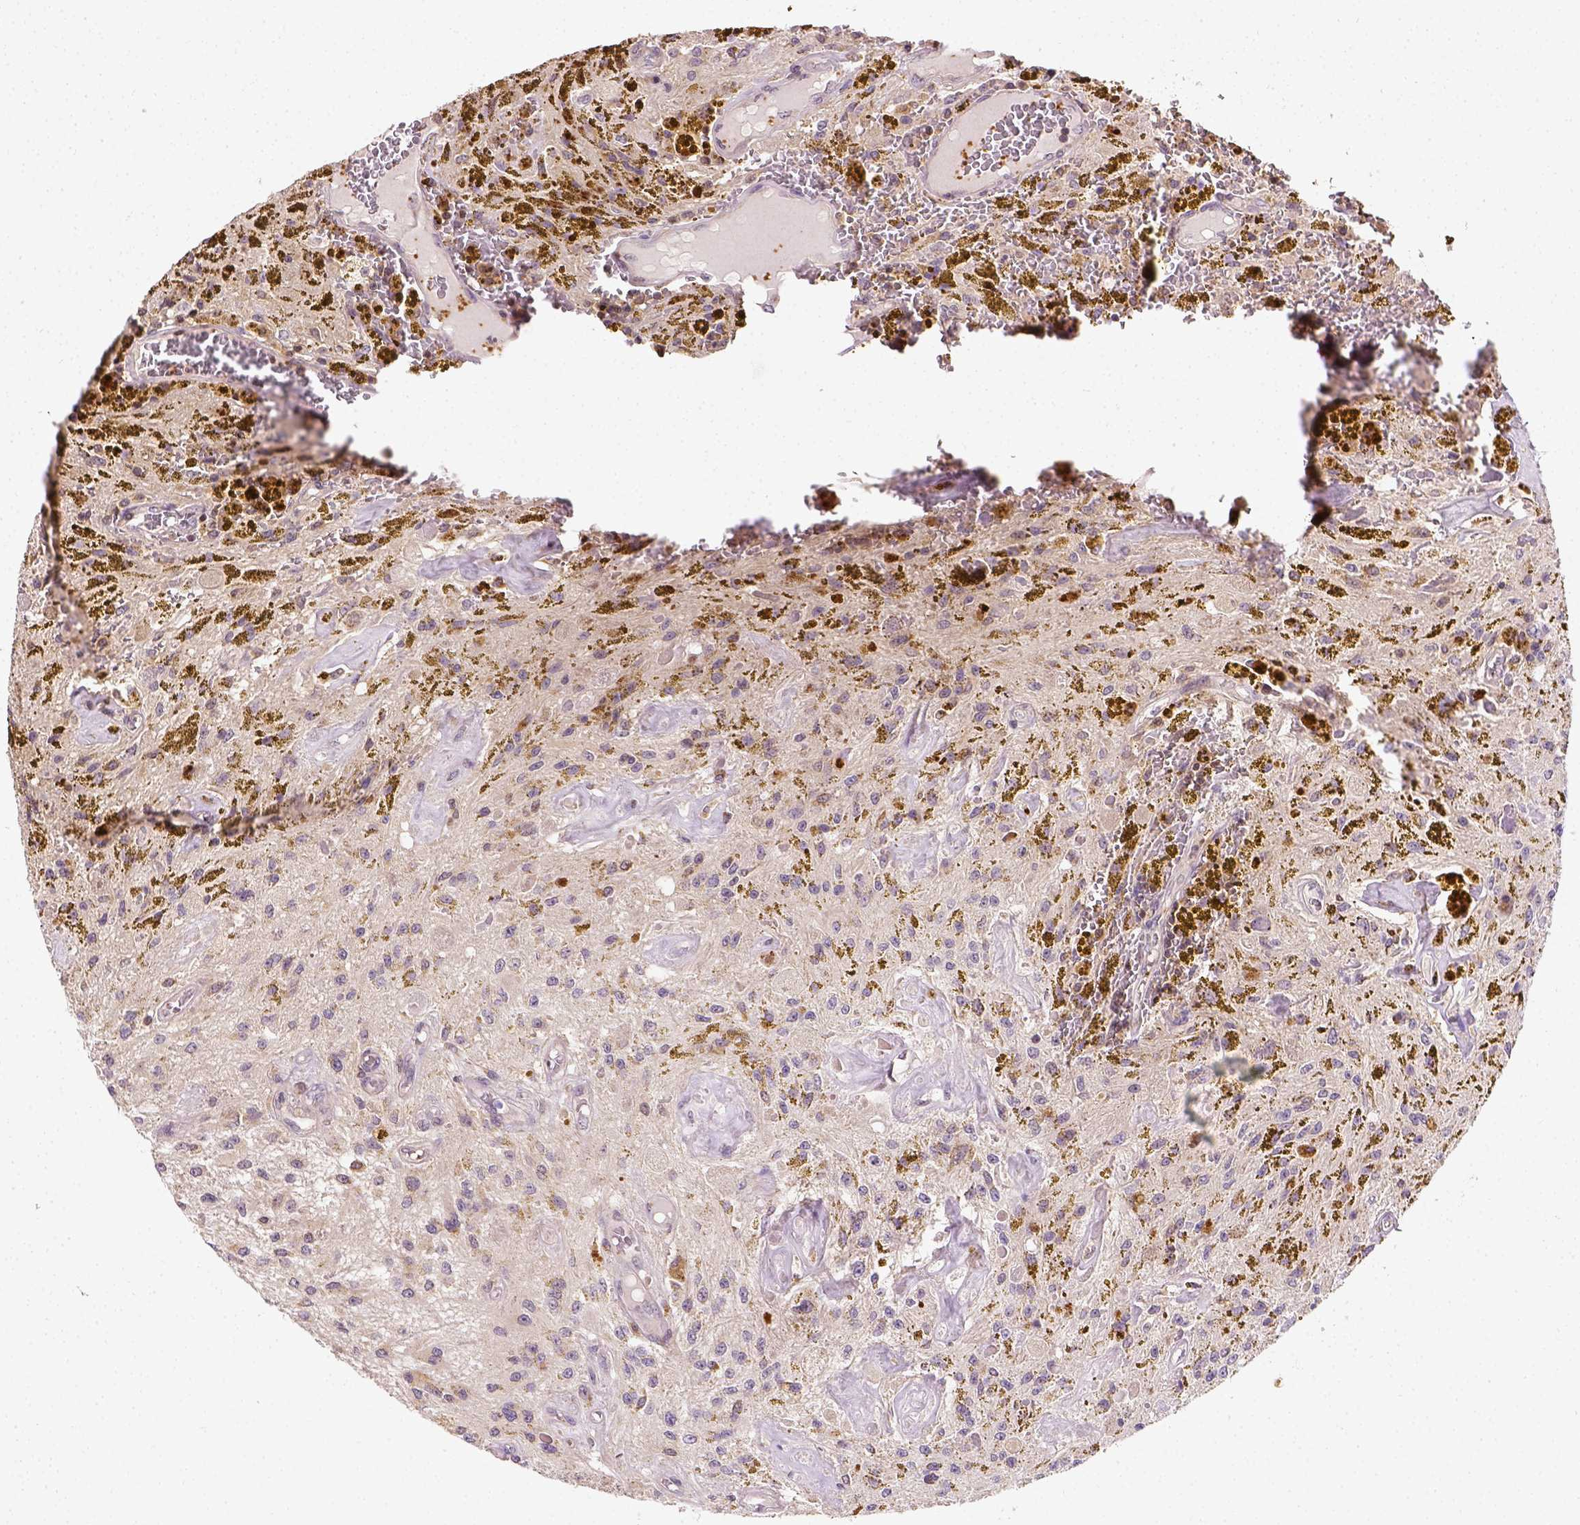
{"staining": {"intensity": "negative", "quantity": "none", "location": "none"}, "tissue": "glioma", "cell_type": "Tumor cells", "image_type": "cancer", "snomed": [{"axis": "morphology", "description": "Glioma, malignant, Low grade"}, {"axis": "topography", "description": "Cerebellum"}], "caption": "The immunohistochemistry (IHC) photomicrograph has no significant staining in tumor cells of glioma tissue.", "gene": "MATK", "patient": {"sex": "female", "age": 14}}